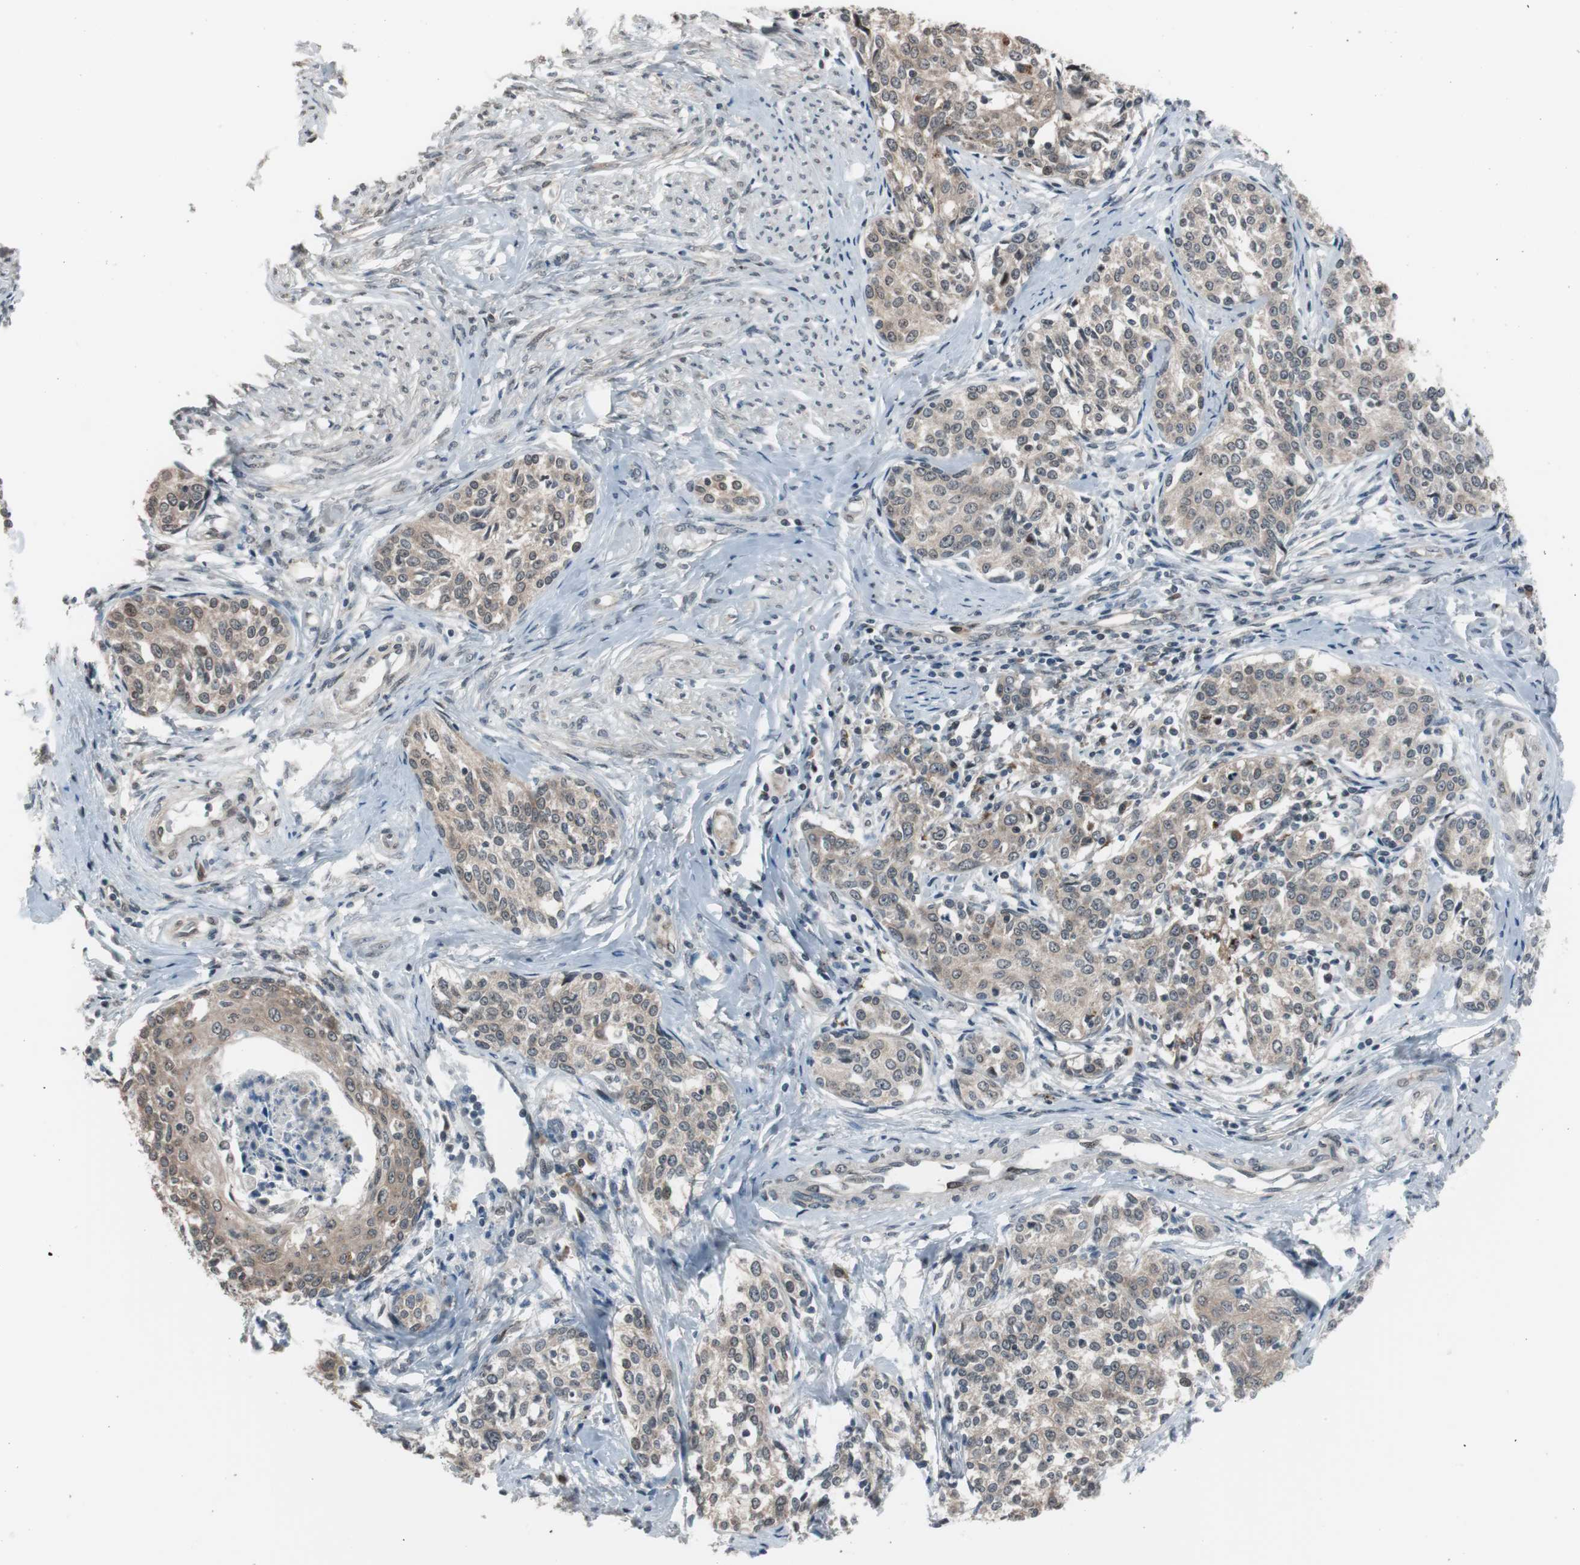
{"staining": {"intensity": "weak", "quantity": ">75%", "location": "cytoplasmic/membranous"}, "tissue": "cervical cancer", "cell_type": "Tumor cells", "image_type": "cancer", "snomed": [{"axis": "morphology", "description": "Squamous cell carcinoma, NOS"}, {"axis": "morphology", "description": "Adenocarcinoma, NOS"}, {"axis": "topography", "description": "Cervix"}], "caption": "Protein expression analysis of human cervical cancer reveals weak cytoplasmic/membranous positivity in about >75% of tumor cells.", "gene": "BOLA1", "patient": {"sex": "female", "age": 52}}